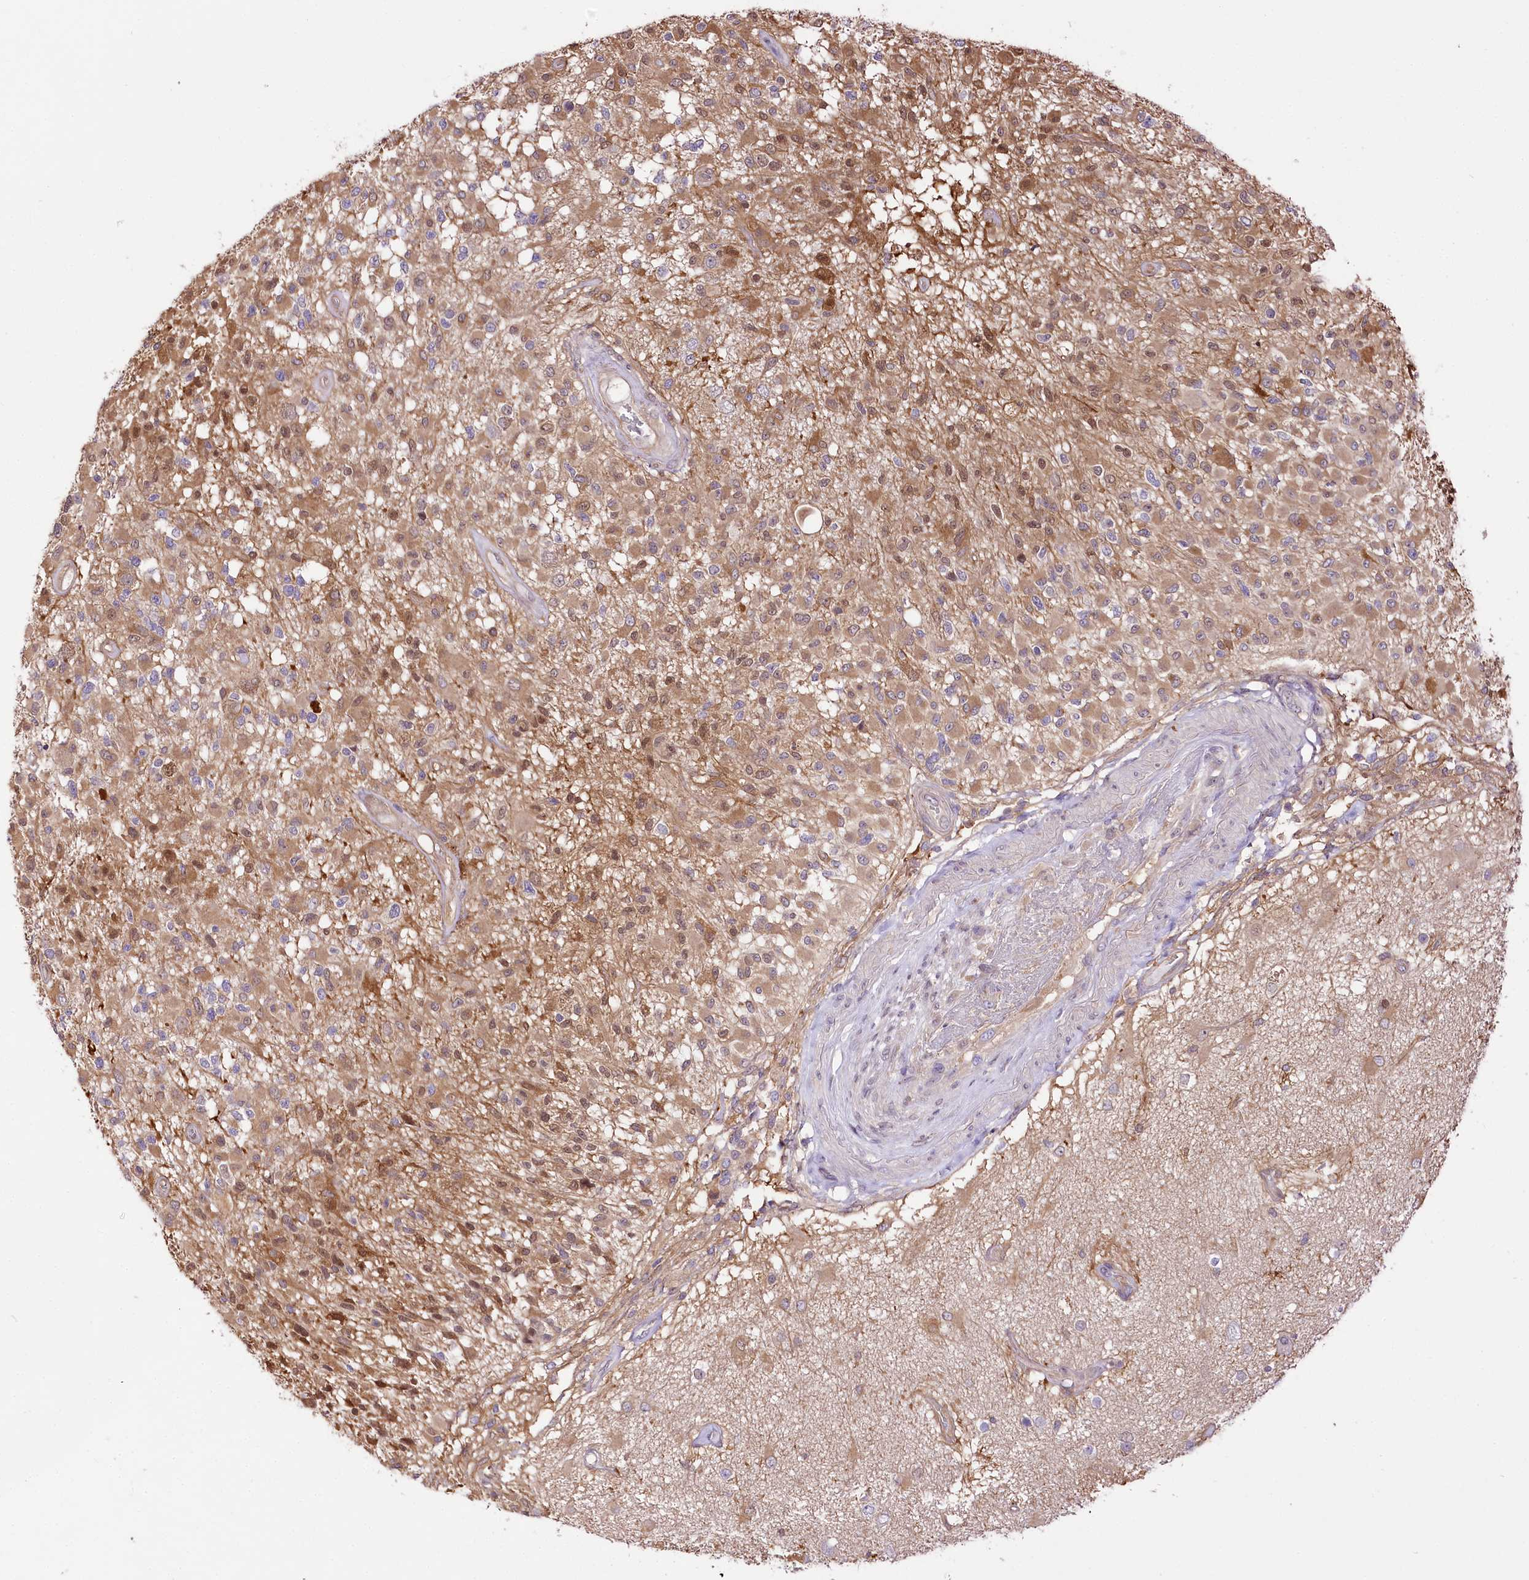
{"staining": {"intensity": "moderate", "quantity": ">75%", "location": "cytoplasmic/membranous"}, "tissue": "glioma", "cell_type": "Tumor cells", "image_type": "cancer", "snomed": [{"axis": "morphology", "description": "Glioma, malignant, High grade"}, {"axis": "morphology", "description": "Glioblastoma, NOS"}, {"axis": "topography", "description": "Brain"}], "caption": "Immunohistochemical staining of glioma demonstrates medium levels of moderate cytoplasmic/membranous staining in about >75% of tumor cells.", "gene": "UGP2", "patient": {"sex": "male", "age": 60}}